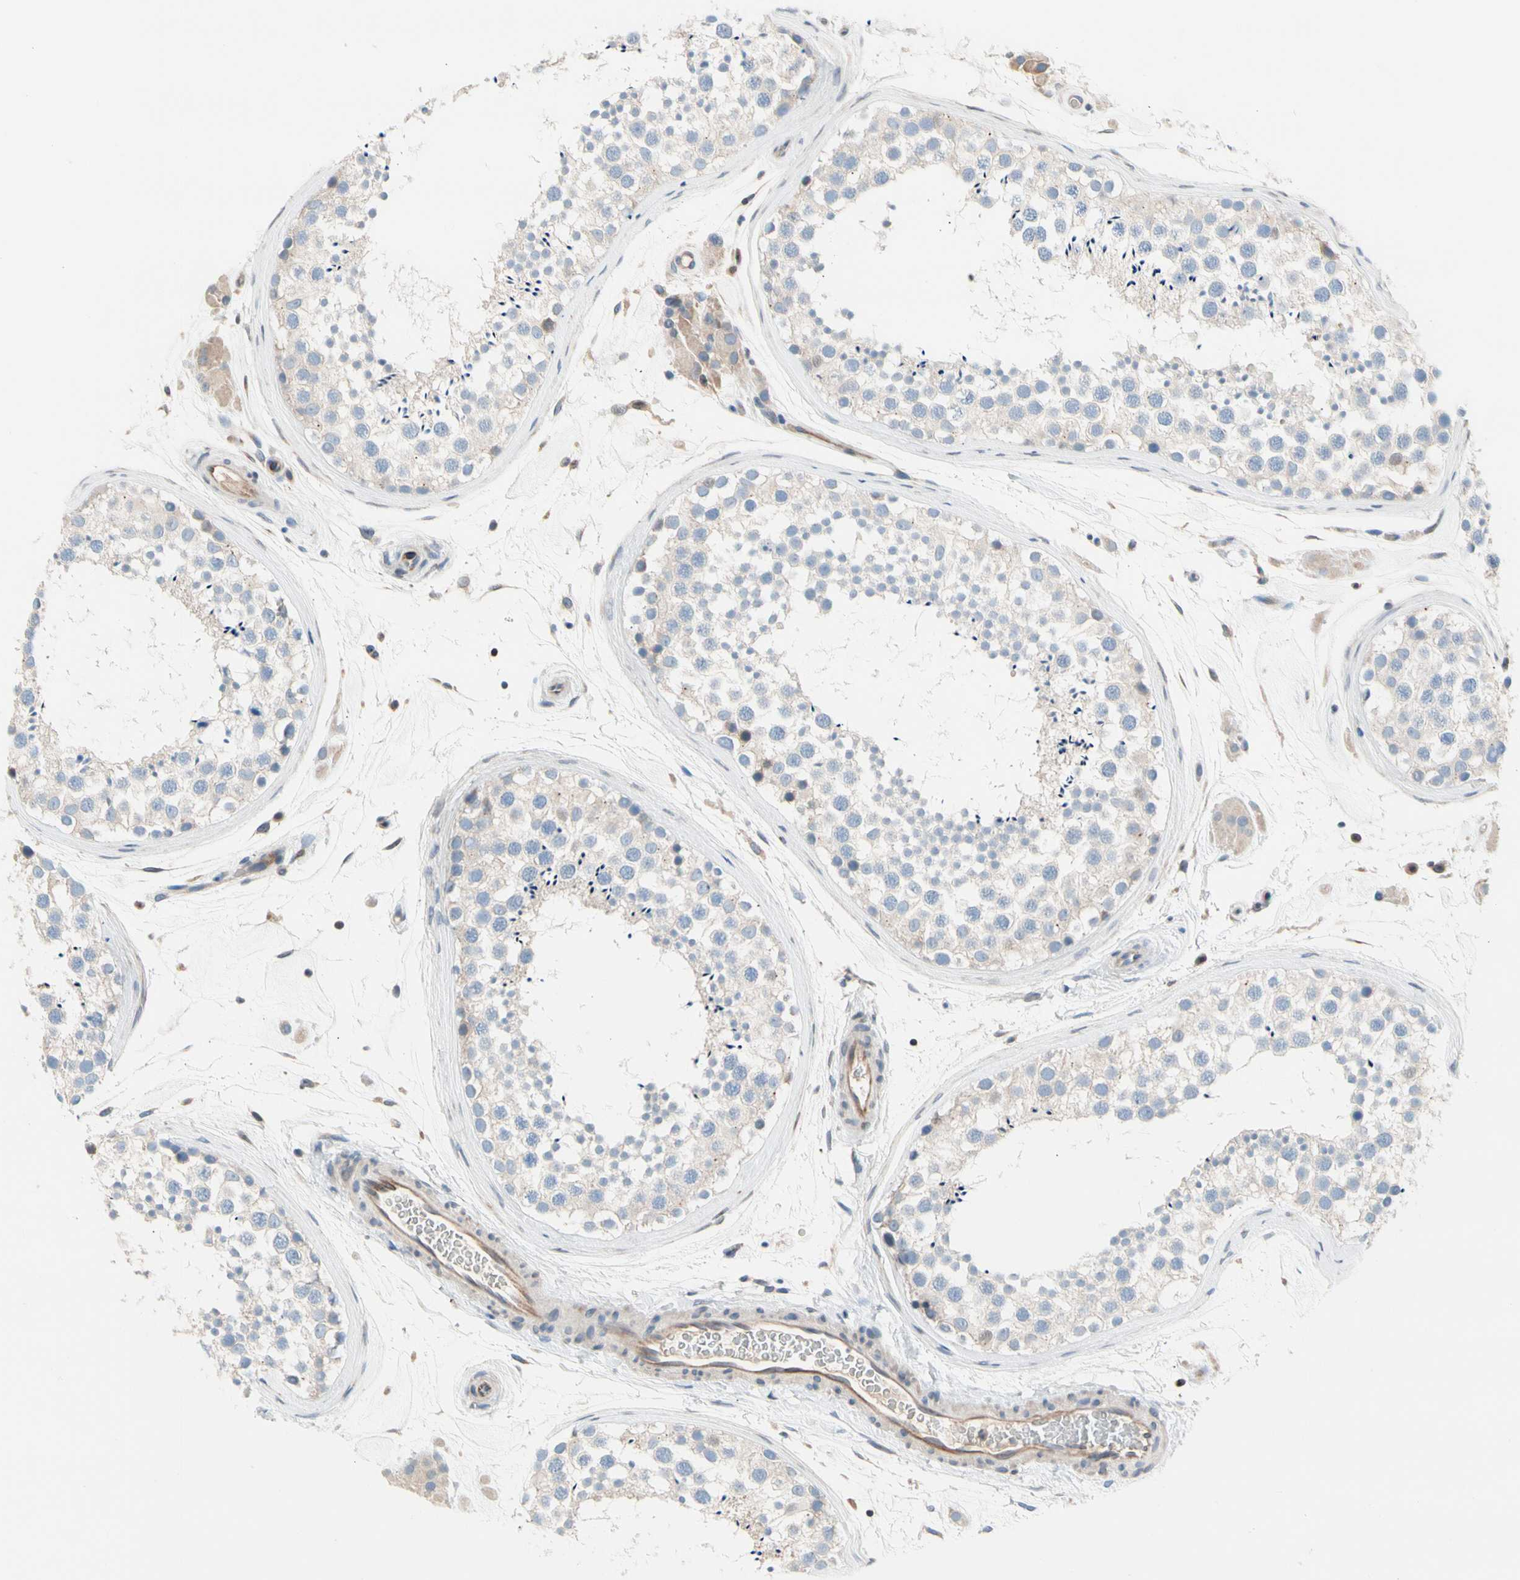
{"staining": {"intensity": "weak", "quantity": "25%-75%", "location": "cytoplasmic/membranous"}, "tissue": "testis", "cell_type": "Cells in seminiferous ducts", "image_type": "normal", "snomed": [{"axis": "morphology", "description": "Normal tissue, NOS"}, {"axis": "topography", "description": "Testis"}], "caption": "Unremarkable testis shows weak cytoplasmic/membranous staining in approximately 25%-75% of cells in seminiferous ducts.", "gene": "MAP3K3", "patient": {"sex": "male", "age": 46}}